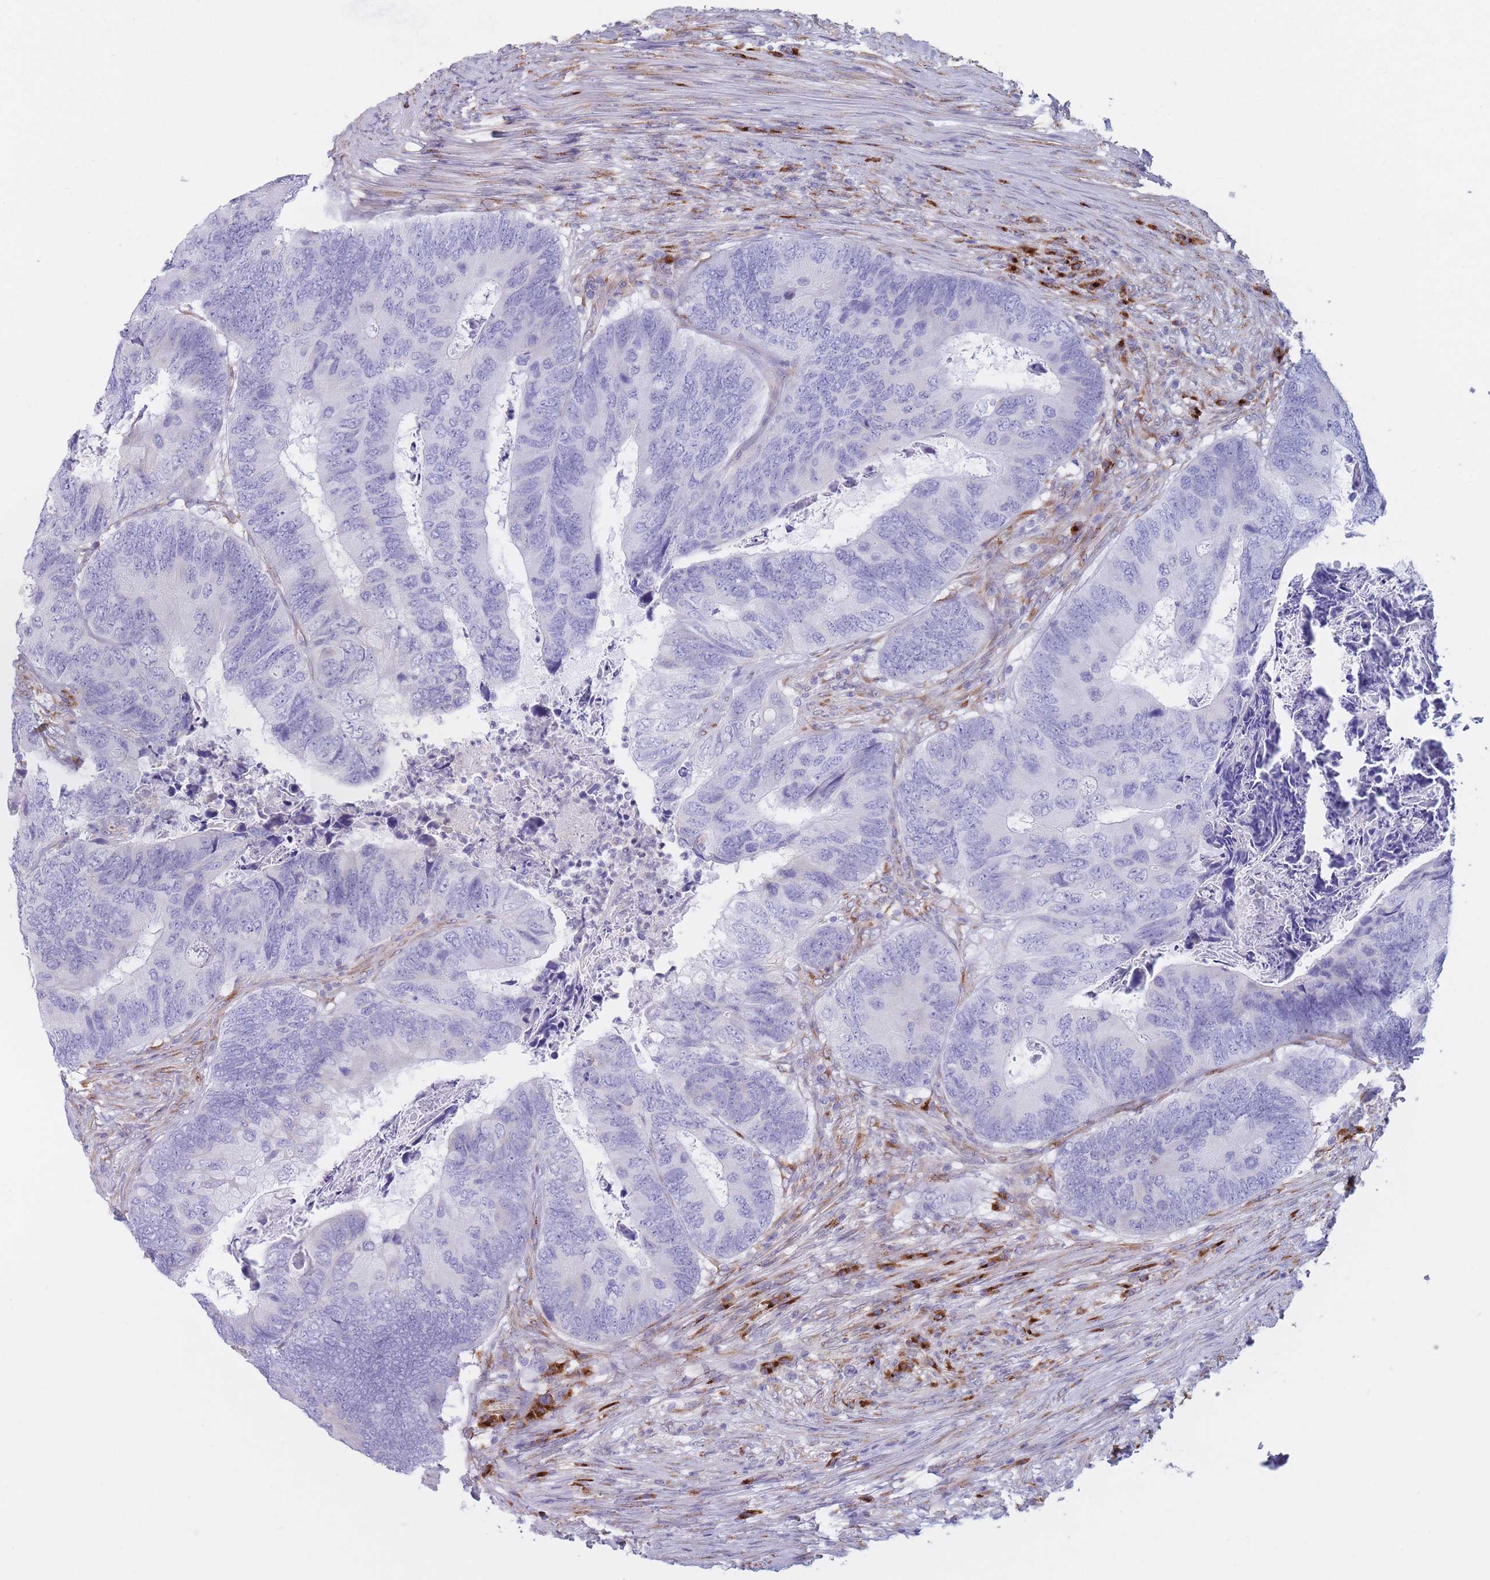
{"staining": {"intensity": "negative", "quantity": "none", "location": "none"}, "tissue": "colorectal cancer", "cell_type": "Tumor cells", "image_type": "cancer", "snomed": [{"axis": "morphology", "description": "Adenocarcinoma, NOS"}, {"axis": "topography", "description": "Colon"}], "caption": "This is an immunohistochemistry (IHC) image of human adenocarcinoma (colorectal). There is no positivity in tumor cells.", "gene": "MRPL30", "patient": {"sex": "female", "age": 67}}